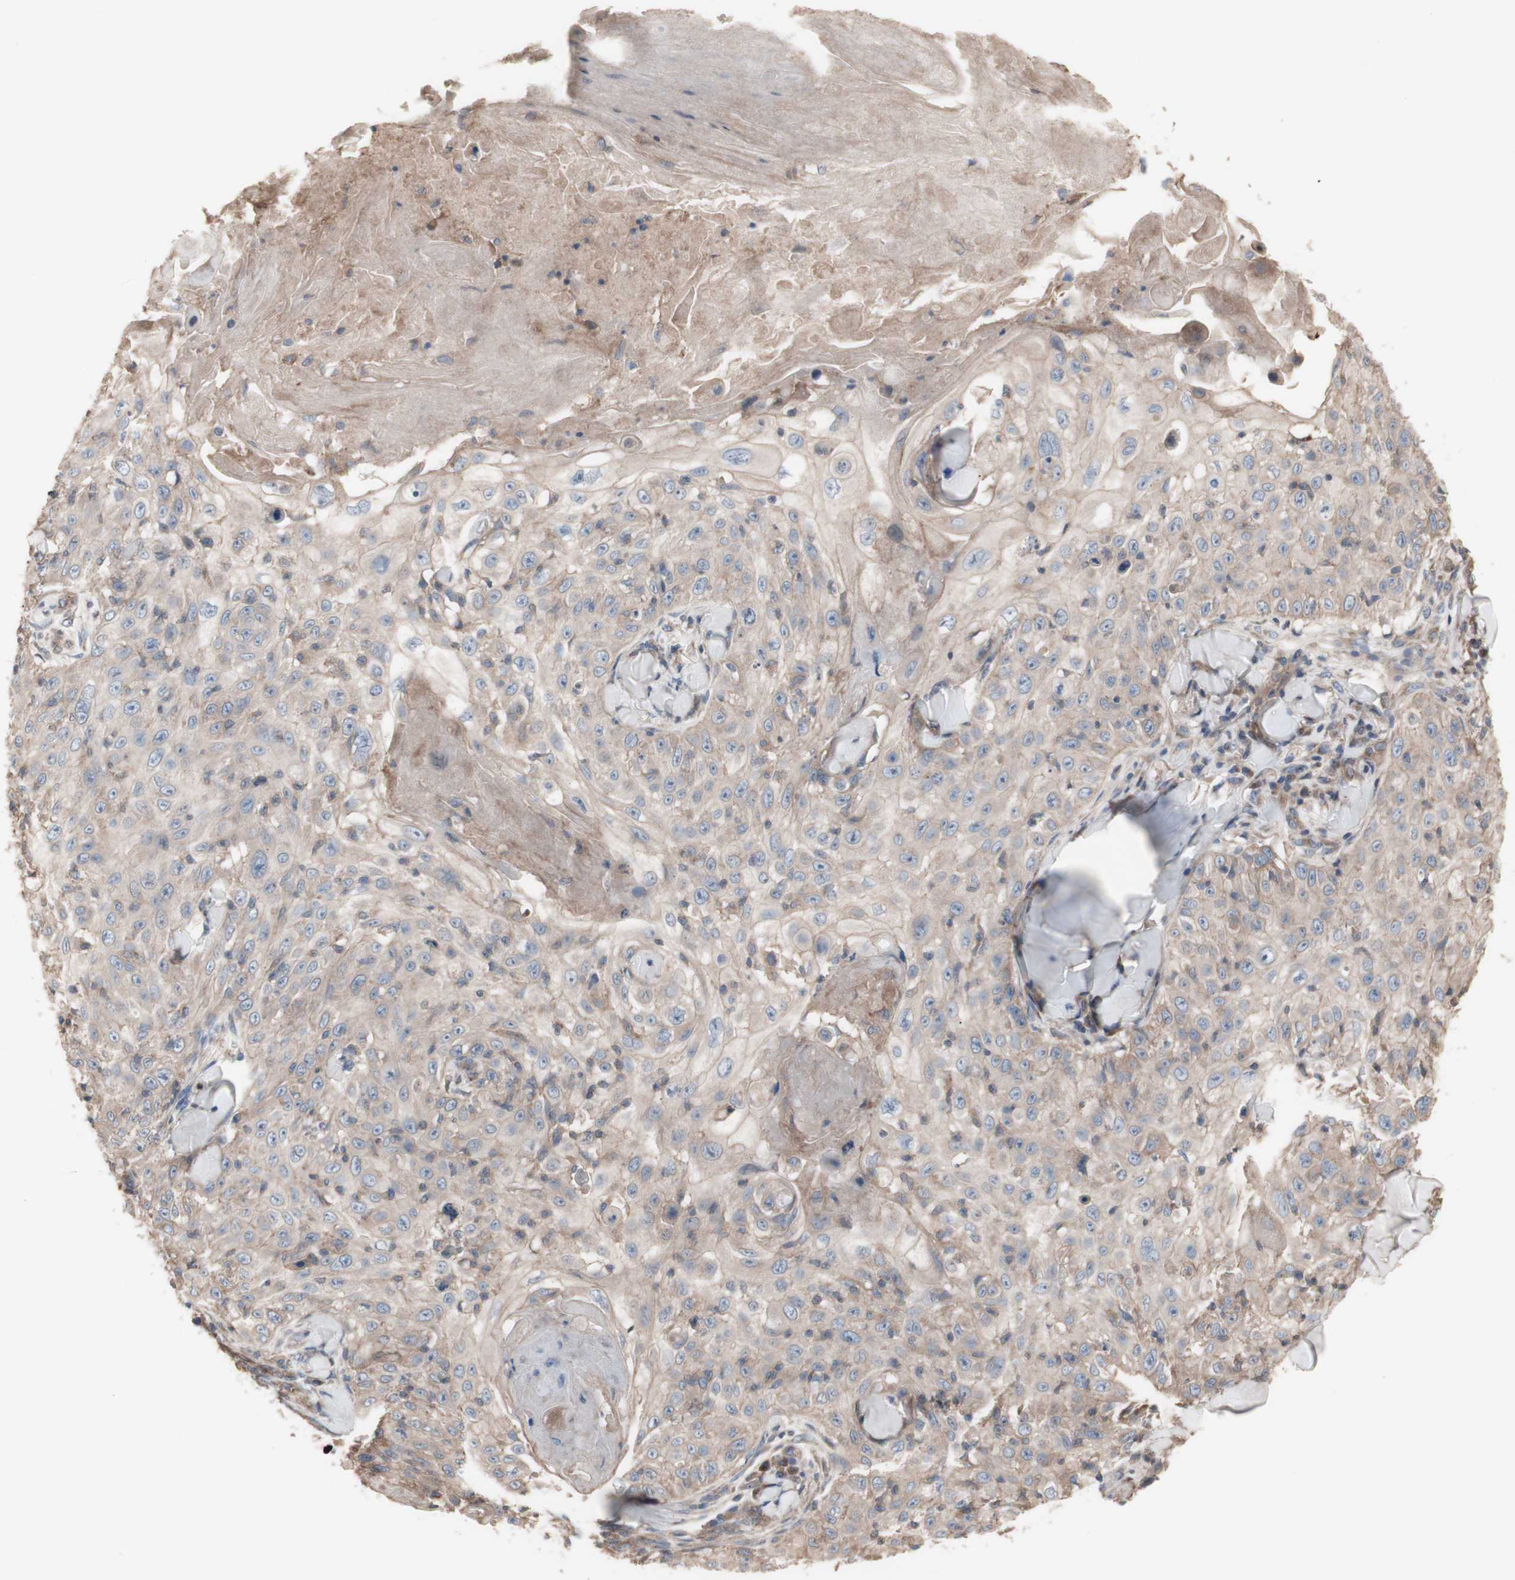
{"staining": {"intensity": "weak", "quantity": ">75%", "location": "cytoplasmic/membranous"}, "tissue": "skin cancer", "cell_type": "Tumor cells", "image_type": "cancer", "snomed": [{"axis": "morphology", "description": "Squamous cell carcinoma, NOS"}, {"axis": "topography", "description": "Skin"}], "caption": "IHC staining of skin cancer, which demonstrates low levels of weak cytoplasmic/membranous expression in about >75% of tumor cells indicating weak cytoplasmic/membranous protein staining. The staining was performed using DAB (3,3'-diaminobenzidine) (brown) for protein detection and nuclei were counterstained in hematoxylin (blue).", "gene": "COPB1", "patient": {"sex": "male", "age": 86}}